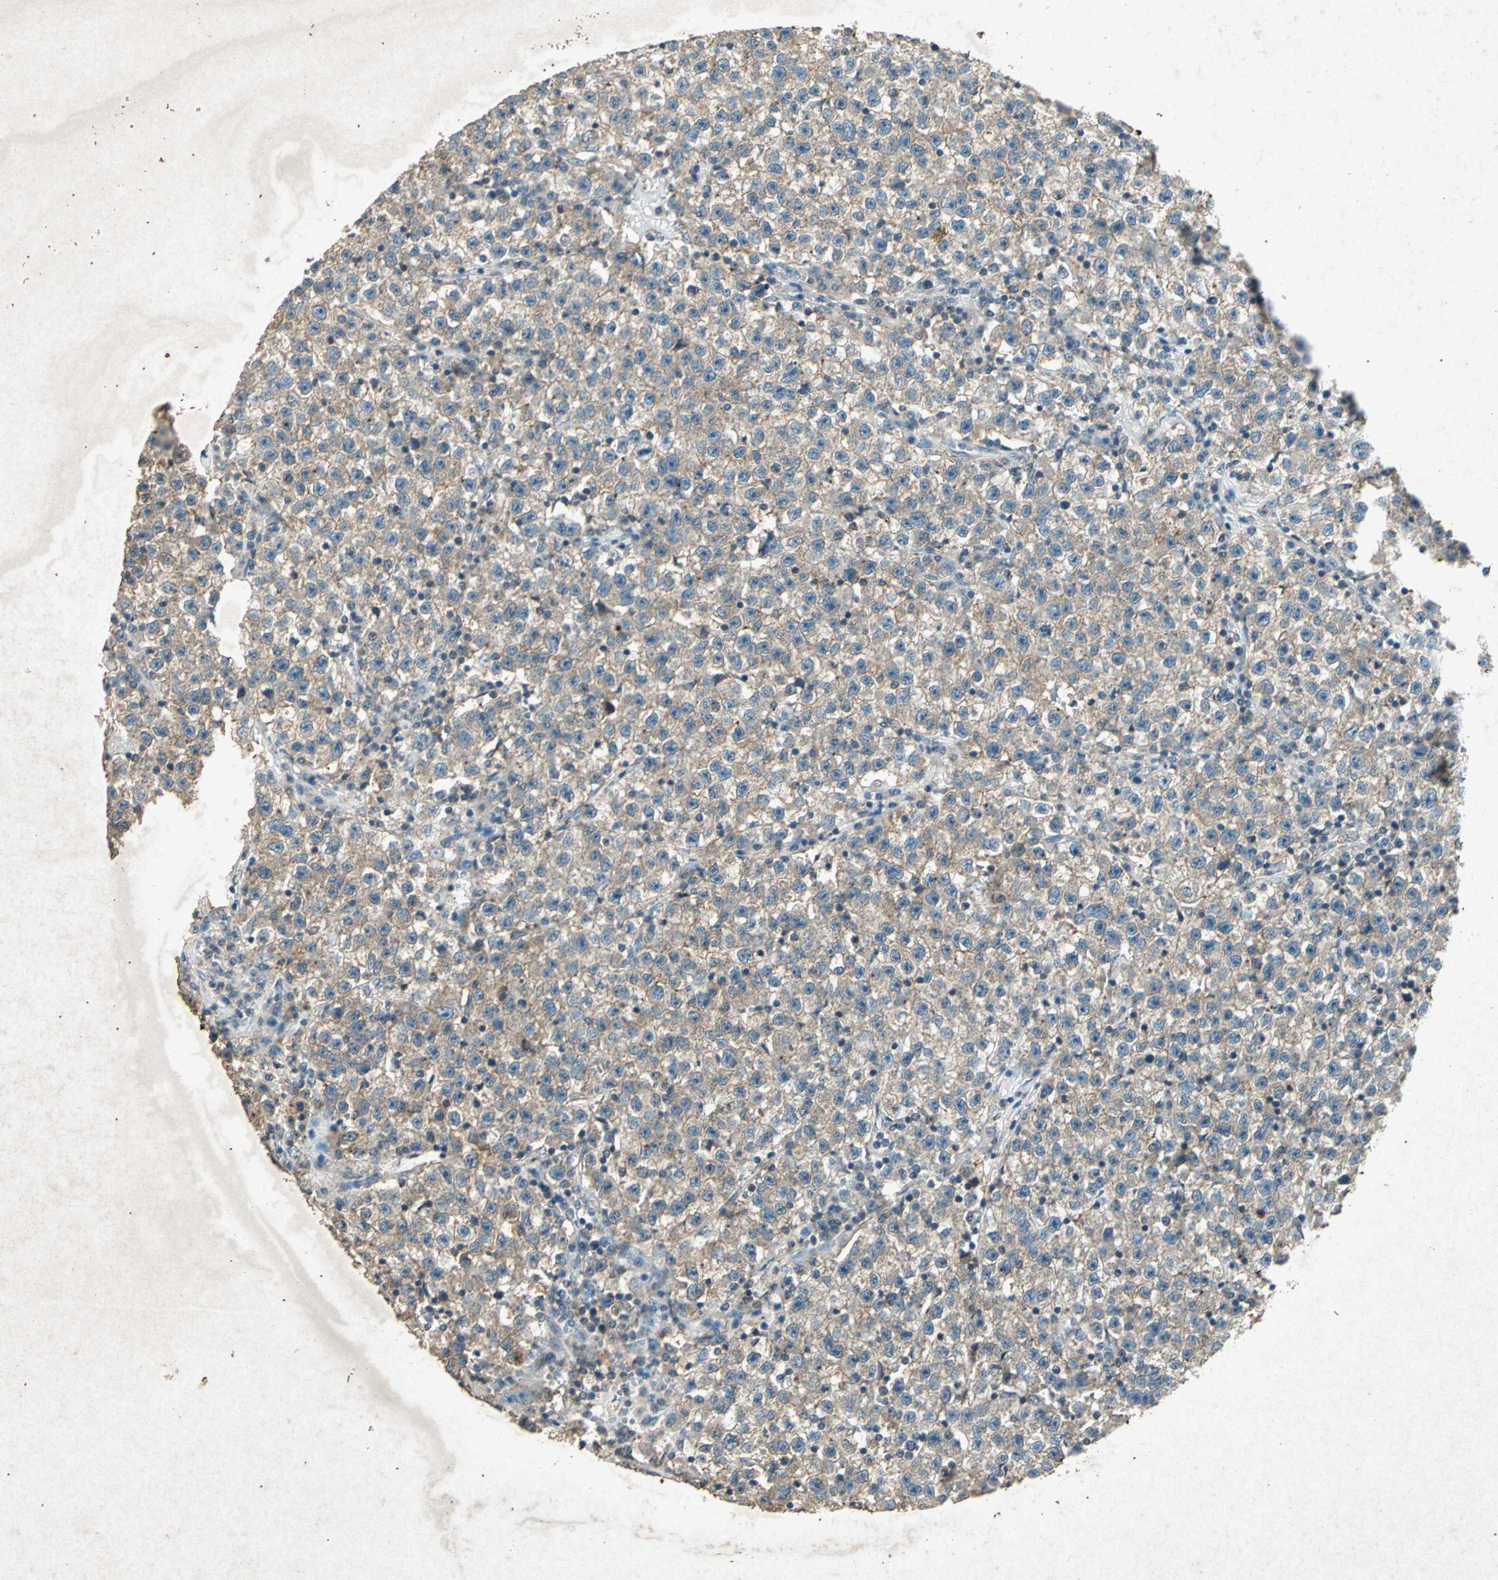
{"staining": {"intensity": "weak", "quantity": ">75%", "location": "cytoplasmic/membranous"}, "tissue": "testis cancer", "cell_type": "Tumor cells", "image_type": "cancer", "snomed": [{"axis": "morphology", "description": "Seminoma, NOS"}, {"axis": "topography", "description": "Testis"}], "caption": "High-magnification brightfield microscopy of testis cancer (seminoma) stained with DAB (brown) and counterstained with hematoxylin (blue). tumor cells exhibit weak cytoplasmic/membranous expression is present in approximately>75% of cells.", "gene": "PSEN1", "patient": {"sex": "male", "age": 22}}